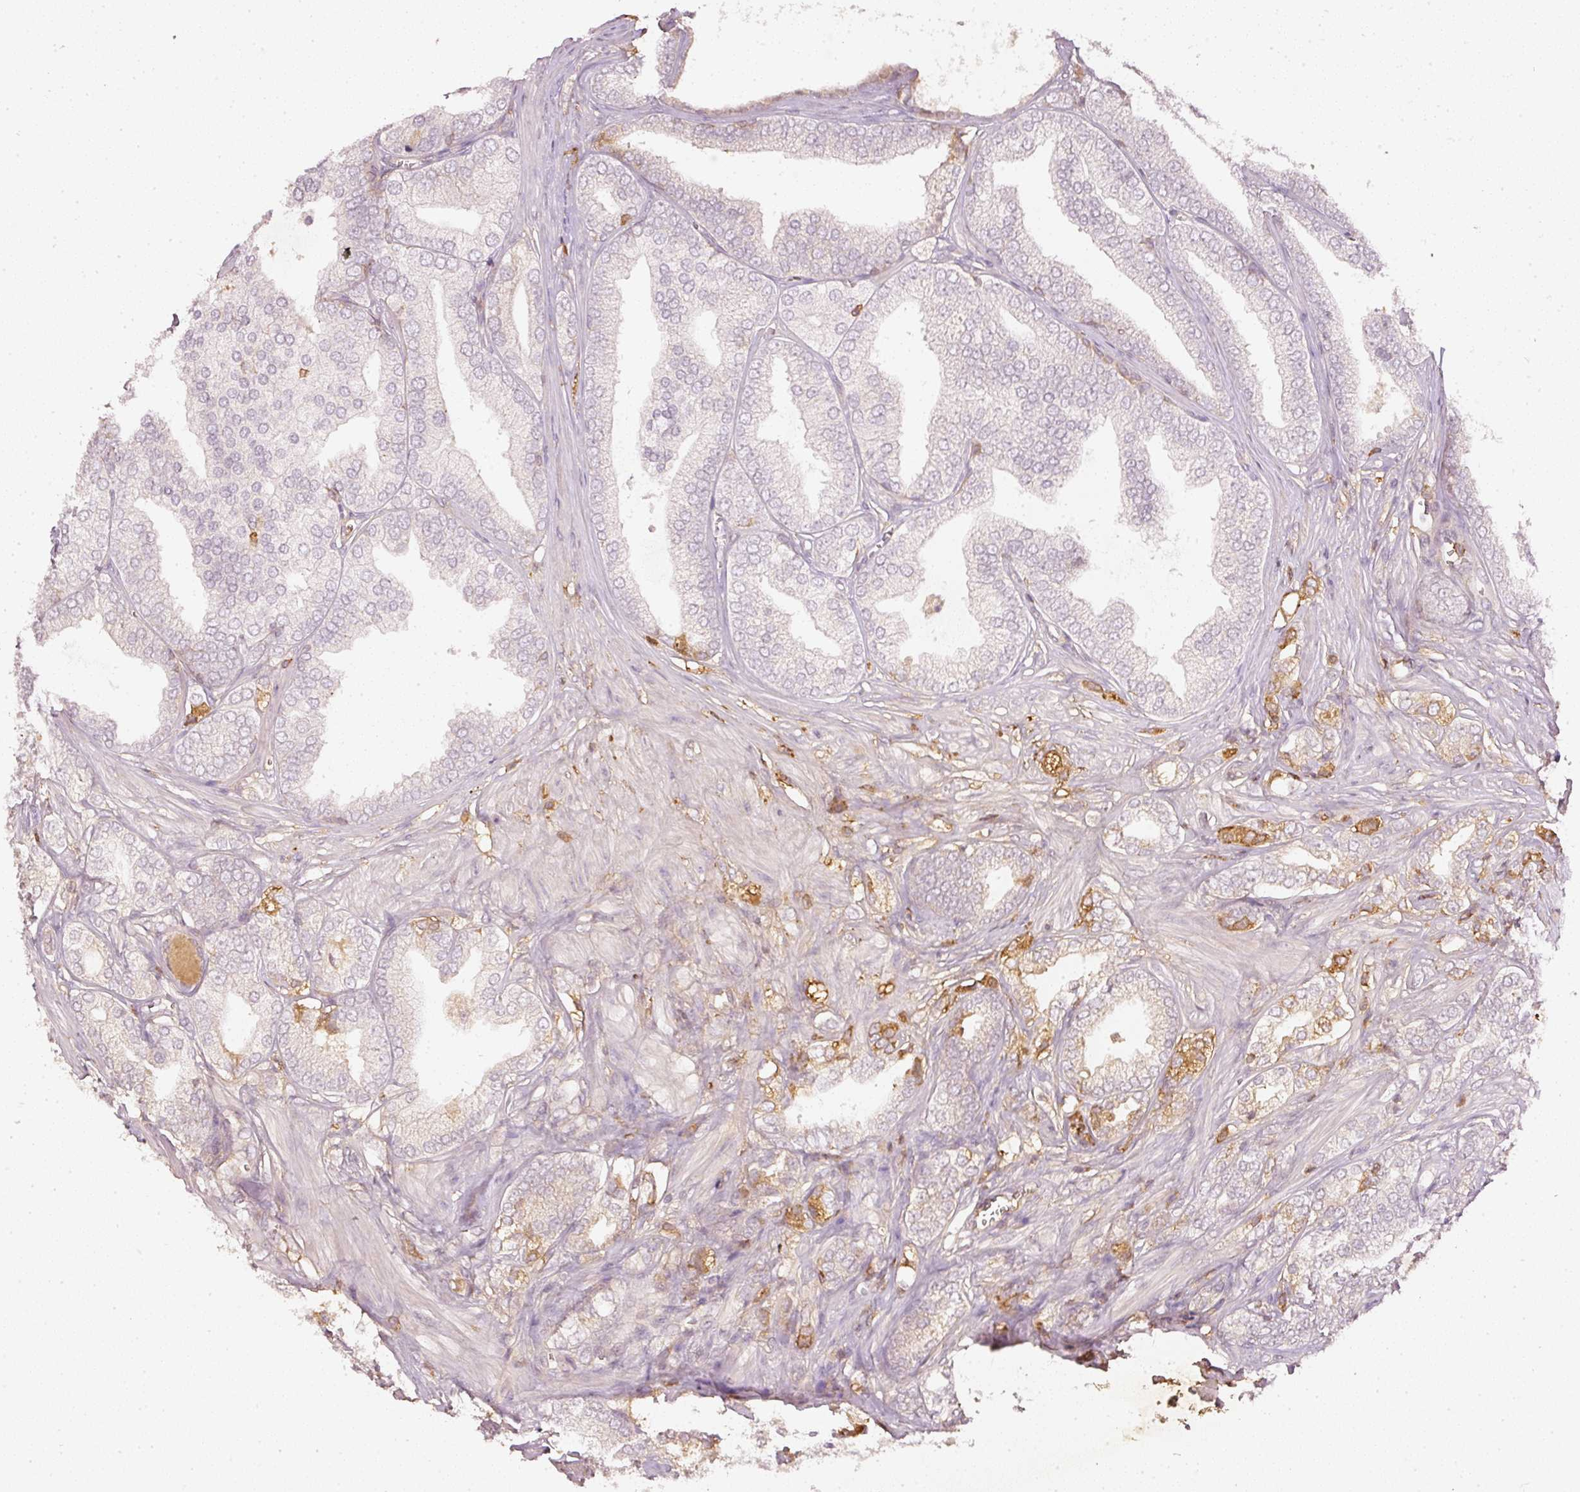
{"staining": {"intensity": "moderate", "quantity": "<25%", "location": "cytoplasmic/membranous"}, "tissue": "prostate cancer", "cell_type": "Tumor cells", "image_type": "cancer", "snomed": [{"axis": "morphology", "description": "Adenocarcinoma, High grade"}, {"axis": "topography", "description": "Prostate"}], "caption": "Adenocarcinoma (high-grade) (prostate) stained with a brown dye exhibits moderate cytoplasmic/membranous positive positivity in approximately <25% of tumor cells.", "gene": "EVL", "patient": {"sex": "male", "age": 50}}